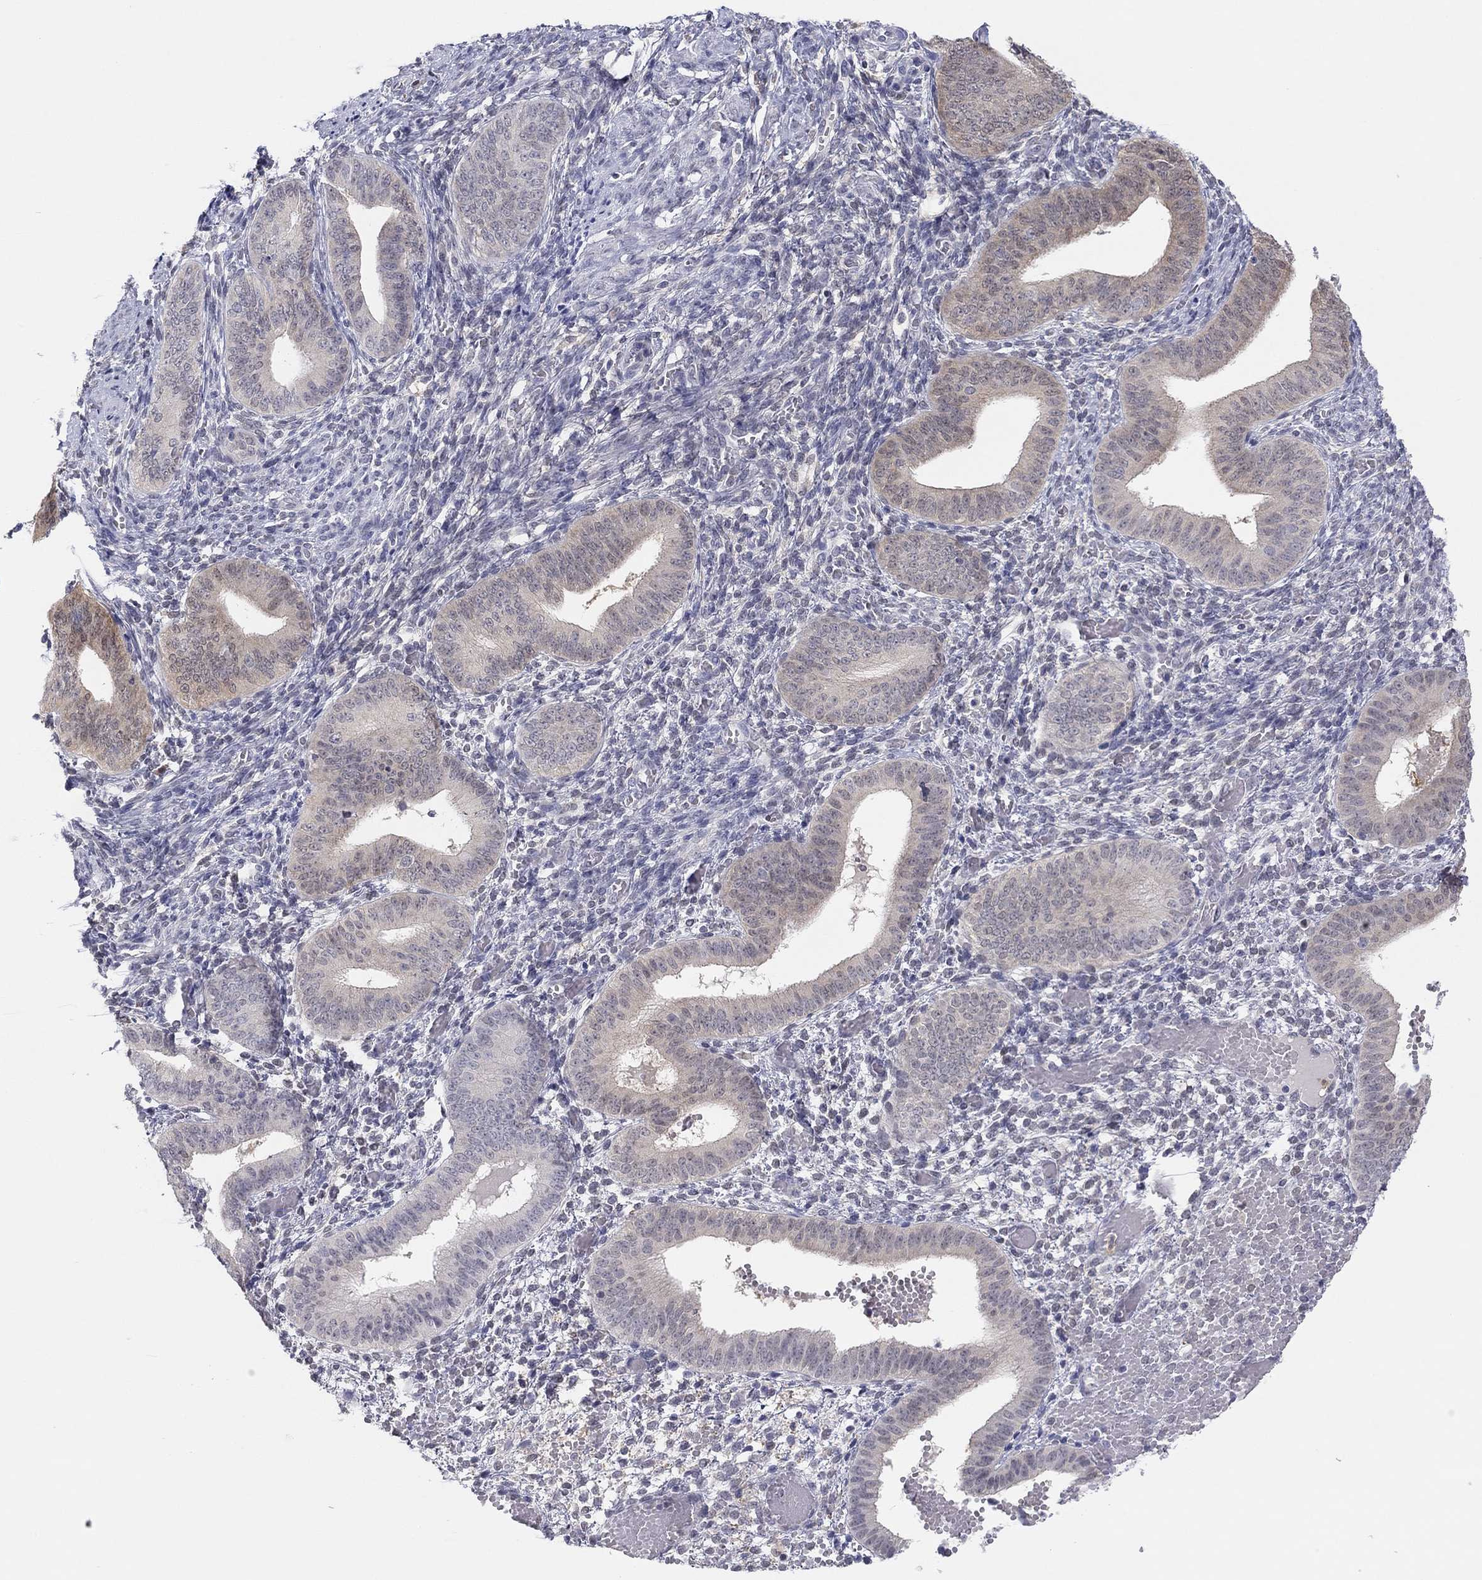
{"staining": {"intensity": "weak", "quantity": "<25%", "location": "cytoplasmic/membranous"}, "tissue": "endometrium", "cell_type": "Cells in endometrial stroma", "image_type": "normal", "snomed": [{"axis": "morphology", "description": "Normal tissue, NOS"}, {"axis": "topography", "description": "Endometrium"}], "caption": "Immunohistochemical staining of unremarkable human endometrium exhibits no significant staining in cells in endometrial stroma. (DAB IHC visualized using brightfield microscopy, high magnification).", "gene": "PDXK", "patient": {"sex": "female", "age": 42}}